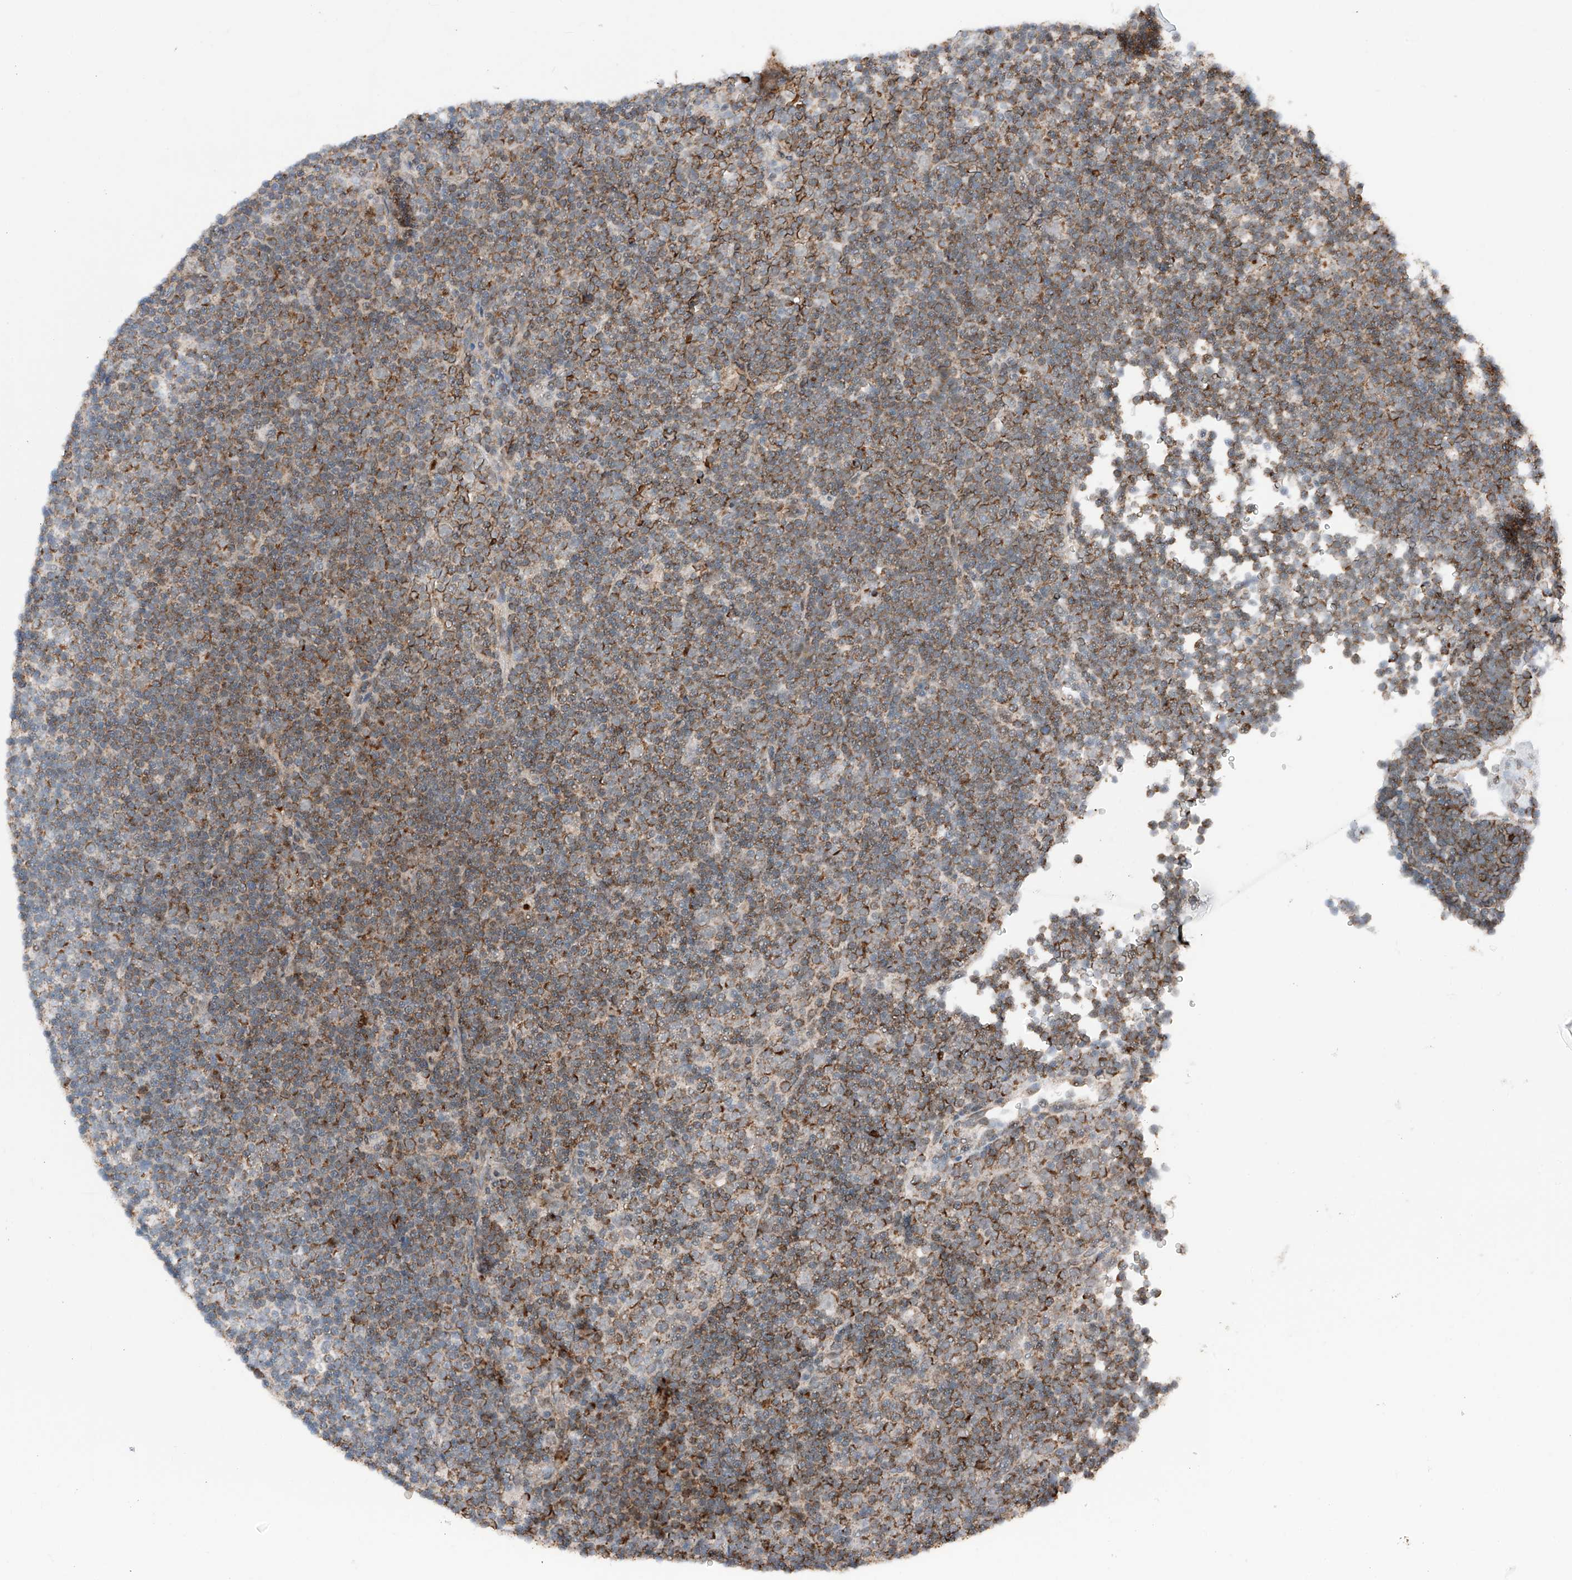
{"staining": {"intensity": "moderate", "quantity": ">75%", "location": "cytoplasmic/membranous"}, "tissue": "lymphoma", "cell_type": "Tumor cells", "image_type": "cancer", "snomed": [{"axis": "morphology", "description": "Malignant lymphoma, non-Hodgkin's type, Low grade"}, {"axis": "topography", "description": "Lymph node"}], "caption": "Malignant lymphoma, non-Hodgkin's type (low-grade) was stained to show a protein in brown. There is medium levels of moderate cytoplasmic/membranous positivity in about >75% of tumor cells. The staining was performed using DAB, with brown indicating positive protein expression. Nuclei are stained blue with hematoxylin.", "gene": "ZSCAN29", "patient": {"sex": "female", "age": 67}}